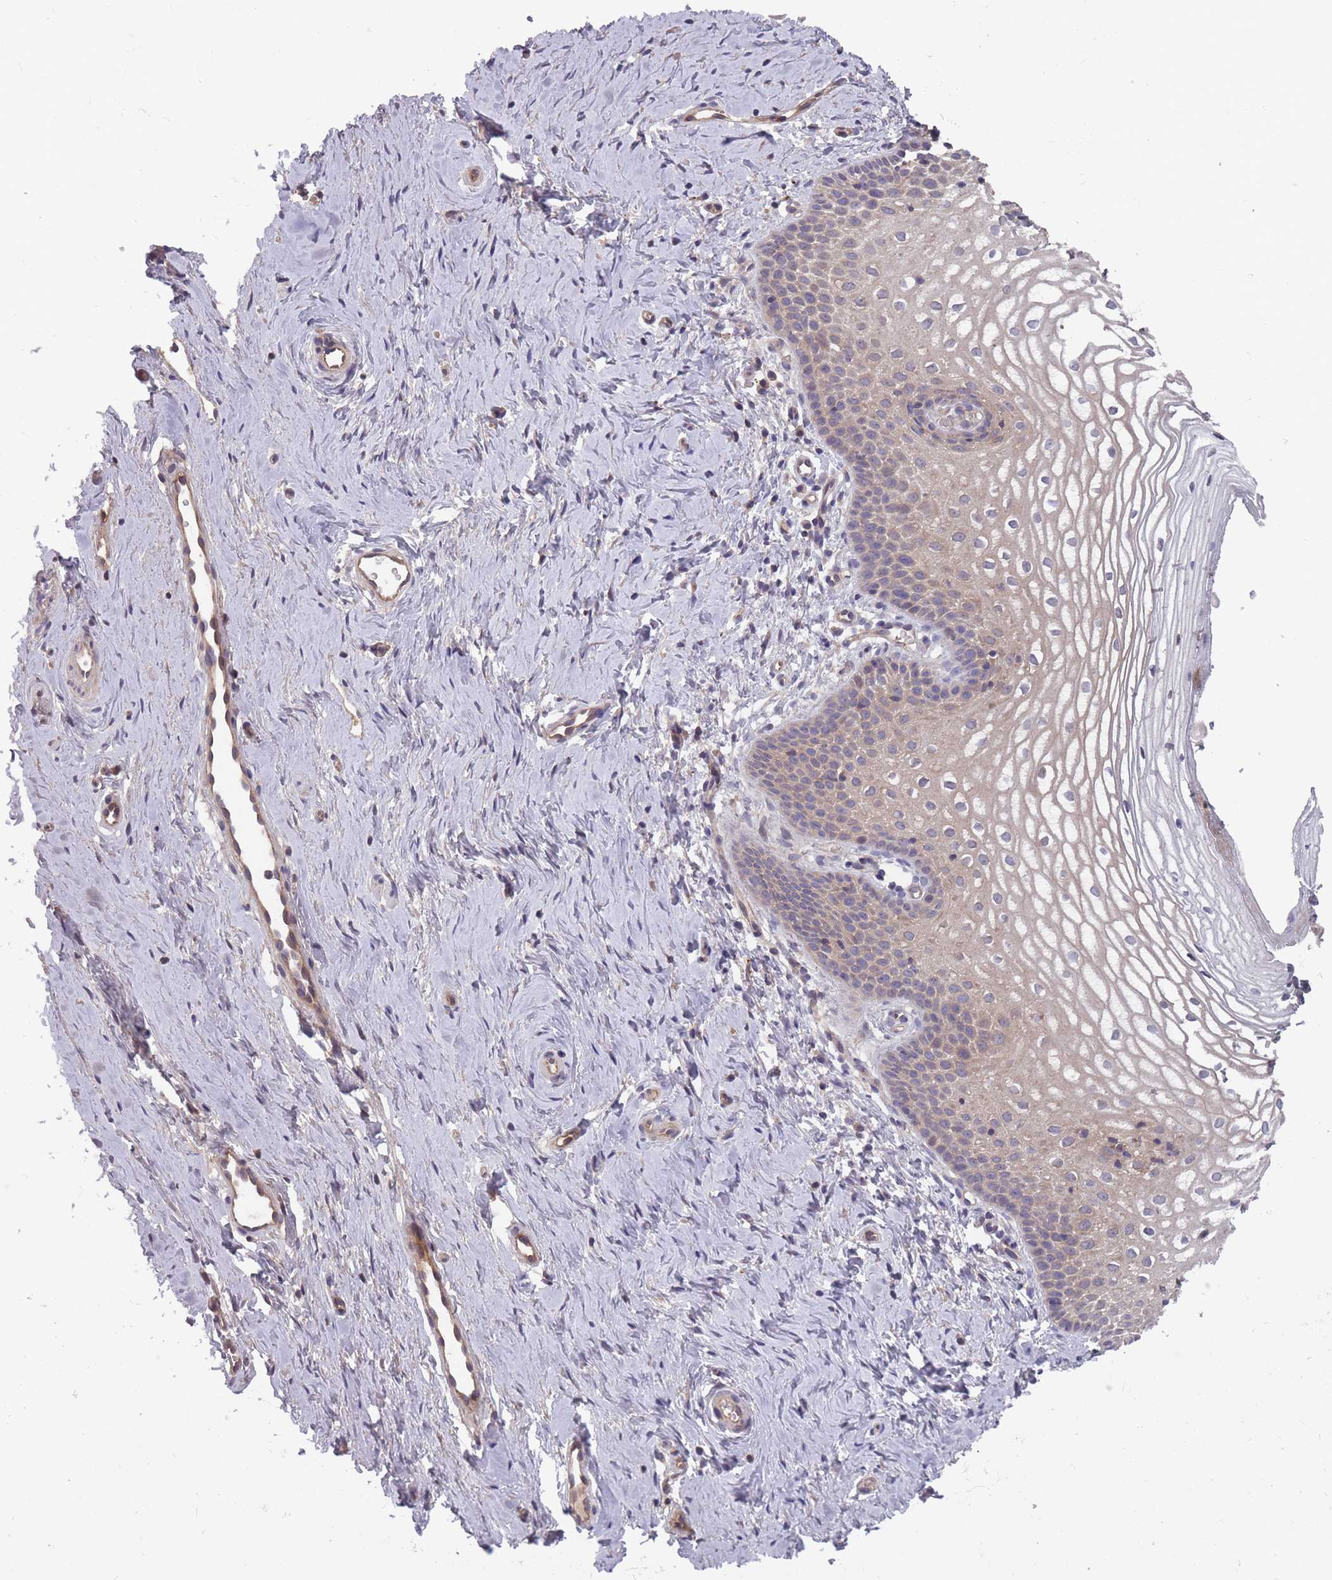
{"staining": {"intensity": "weak", "quantity": "25%-75%", "location": "cytoplasmic/membranous"}, "tissue": "vagina", "cell_type": "Squamous epithelial cells", "image_type": "normal", "snomed": [{"axis": "morphology", "description": "Normal tissue, NOS"}, {"axis": "topography", "description": "Vagina"}], "caption": "An immunohistochemistry (IHC) photomicrograph of normal tissue is shown. Protein staining in brown highlights weak cytoplasmic/membranous positivity in vagina within squamous epithelial cells. (DAB (3,3'-diaminobenzidine) IHC, brown staining for protein, blue staining for nuclei).", "gene": "ITPKC", "patient": {"sex": "female", "age": 56}}